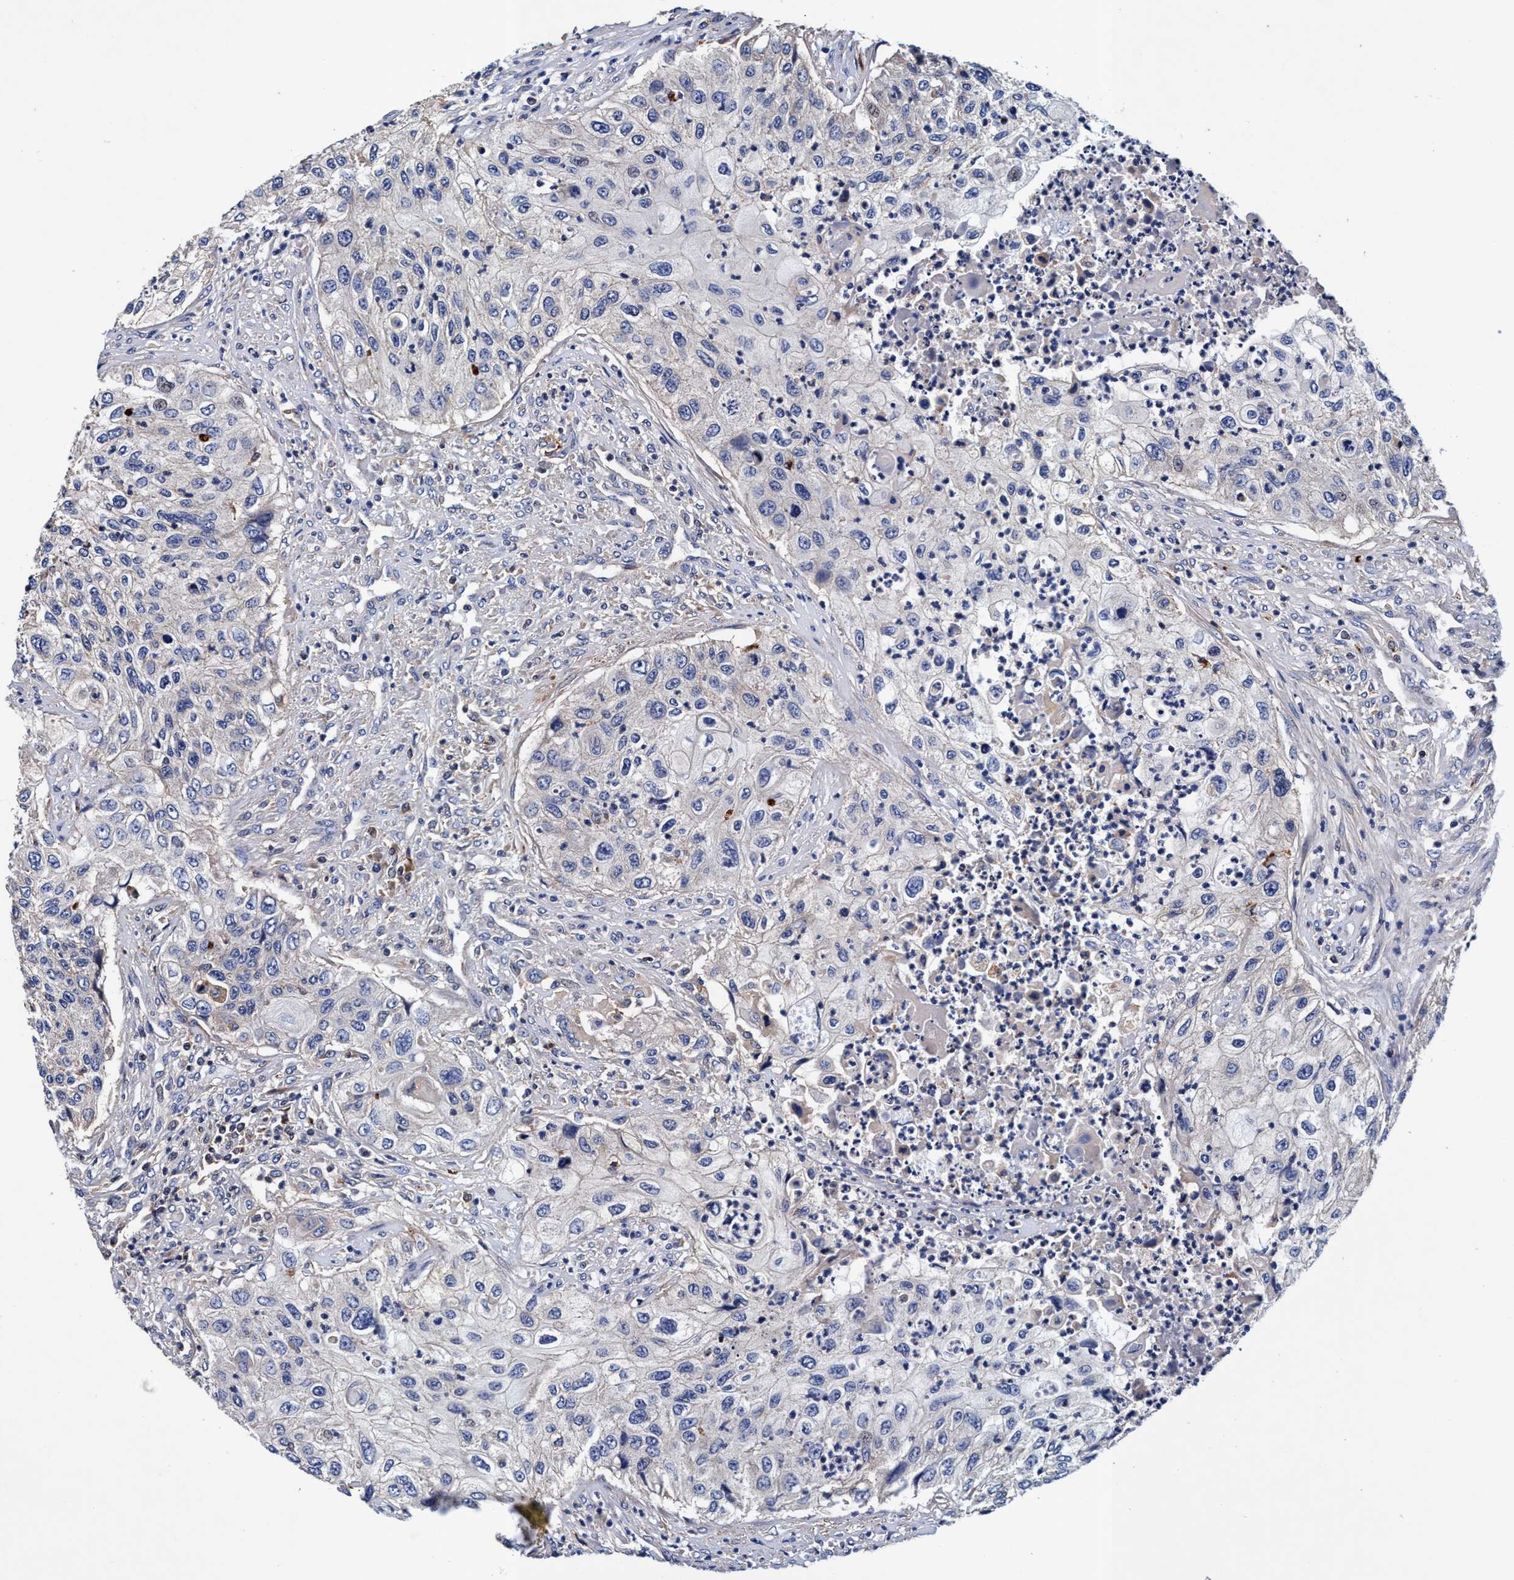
{"staining": {"intensity": "negative", "quantity": "none", "location": "none"}, "tissue": "urothelial cancer", "cell_type": "Tumor cells", "image_type": "cancer", "snomed": [{"axis": "morphology", "description": "Urothelial carcinoma, High grade"}, {"axis": "topography", "description": "Urinary bladder"}], "caption": "DAB (3,3'-diaminobenzidine) immunohistochemical staining of human urothelial carcinoma (high-grade) exhibits no significant expression in tumor cells.", "gene": "RNF208", "patient": {"sex": "female", "age": 60}}